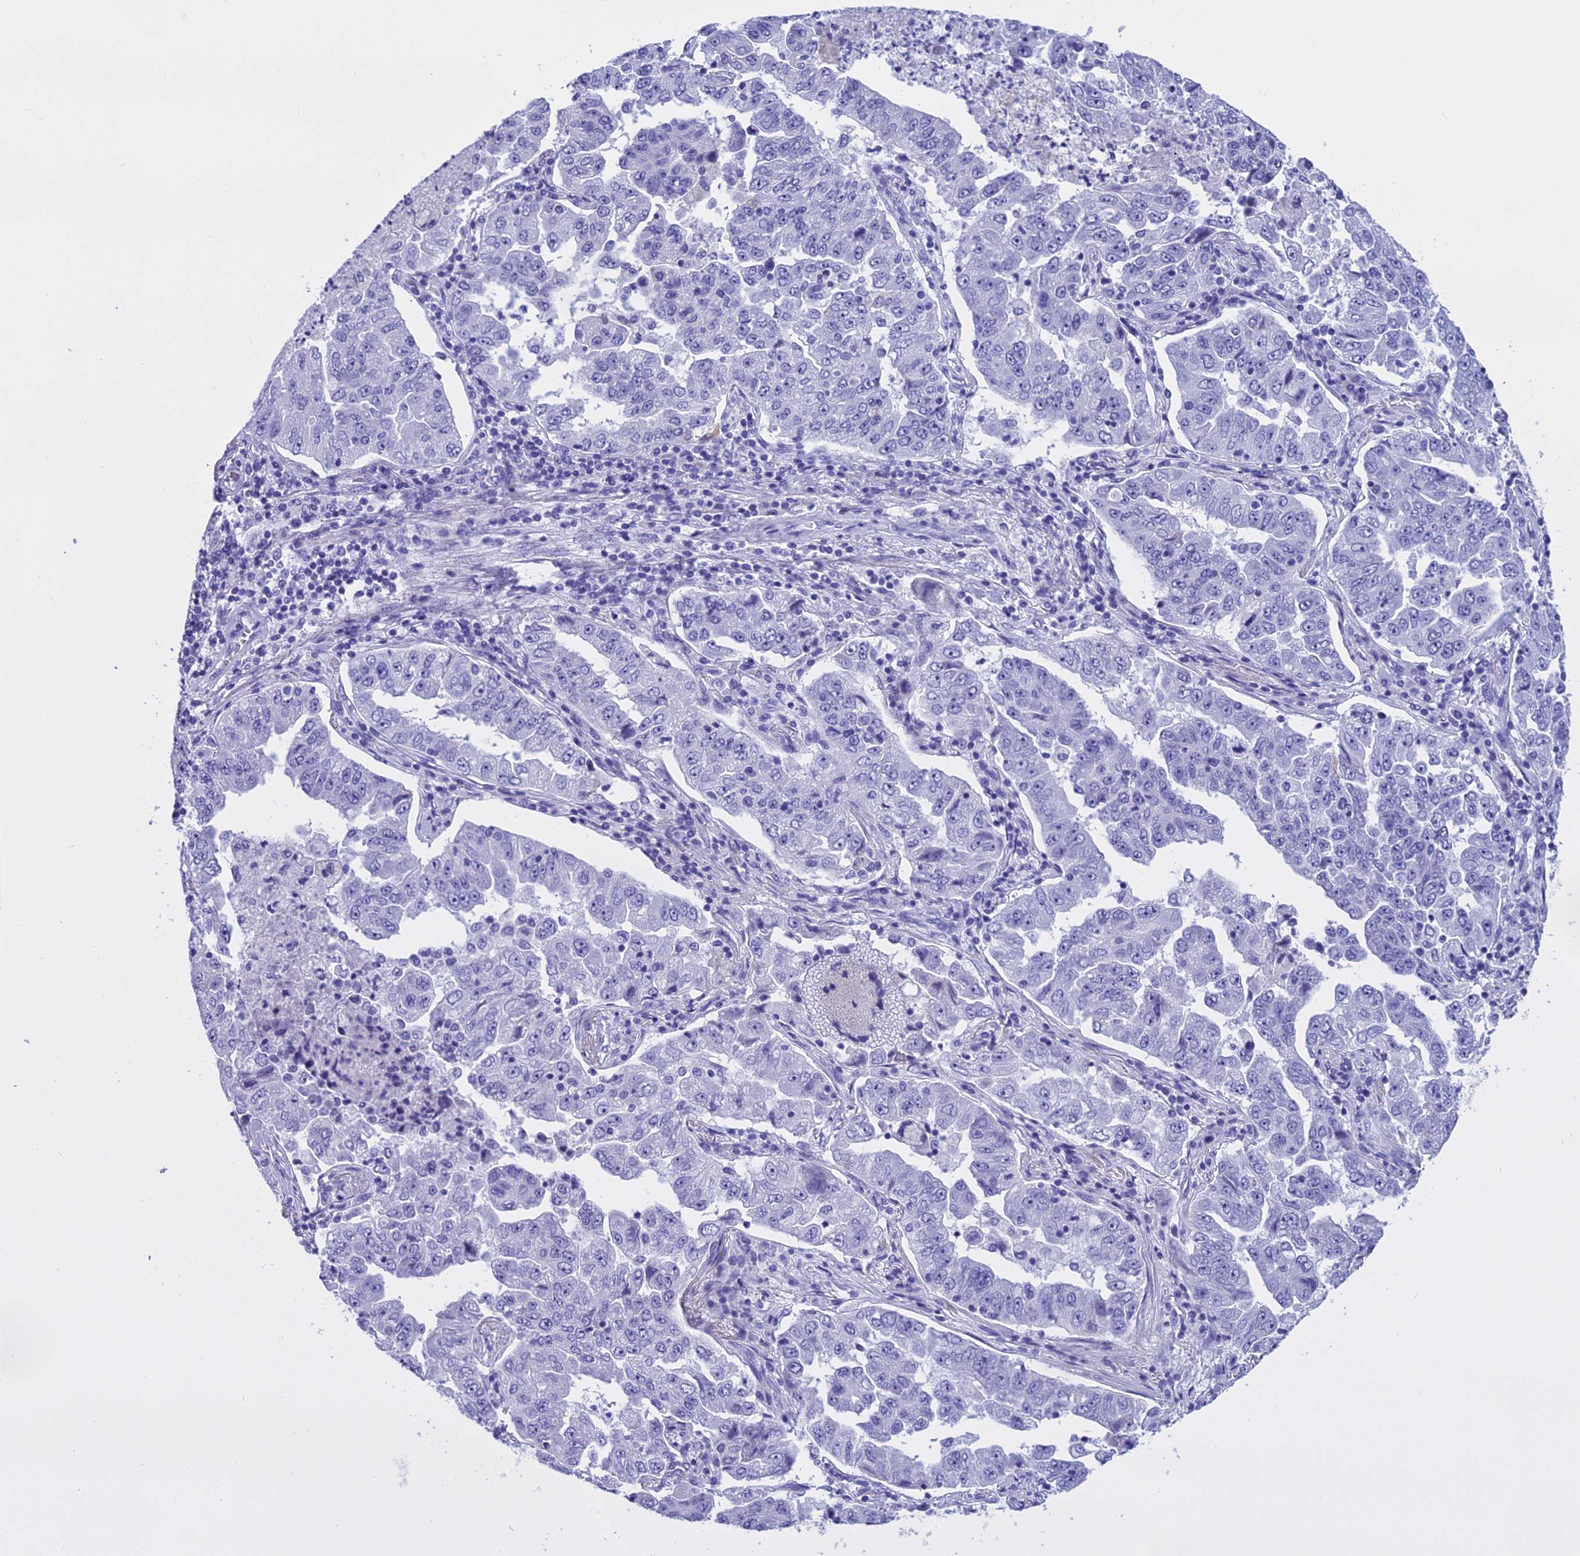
{"staining": {"intensity": "negative", "quantity": "none", "location": "none"}, "tissue": "lung cancer", "cell_type": "Tumor cells", "image_type": "cancer", "snomed": [{"axis": "morphology", "description": "Adenocarcinoma, NOS"}, {"axis": "topography", "description": "Lung"}], "caption": "A high-resolution photomicrograph shows immunohistochemistry (IHC) staining of lung cancer, which demonstrates no significant positivity in tumor cells. (DAB immunohistochemistry, high magnification).", "gene": "KCTD14", "patient": {"sex": "female", "age": 51}}